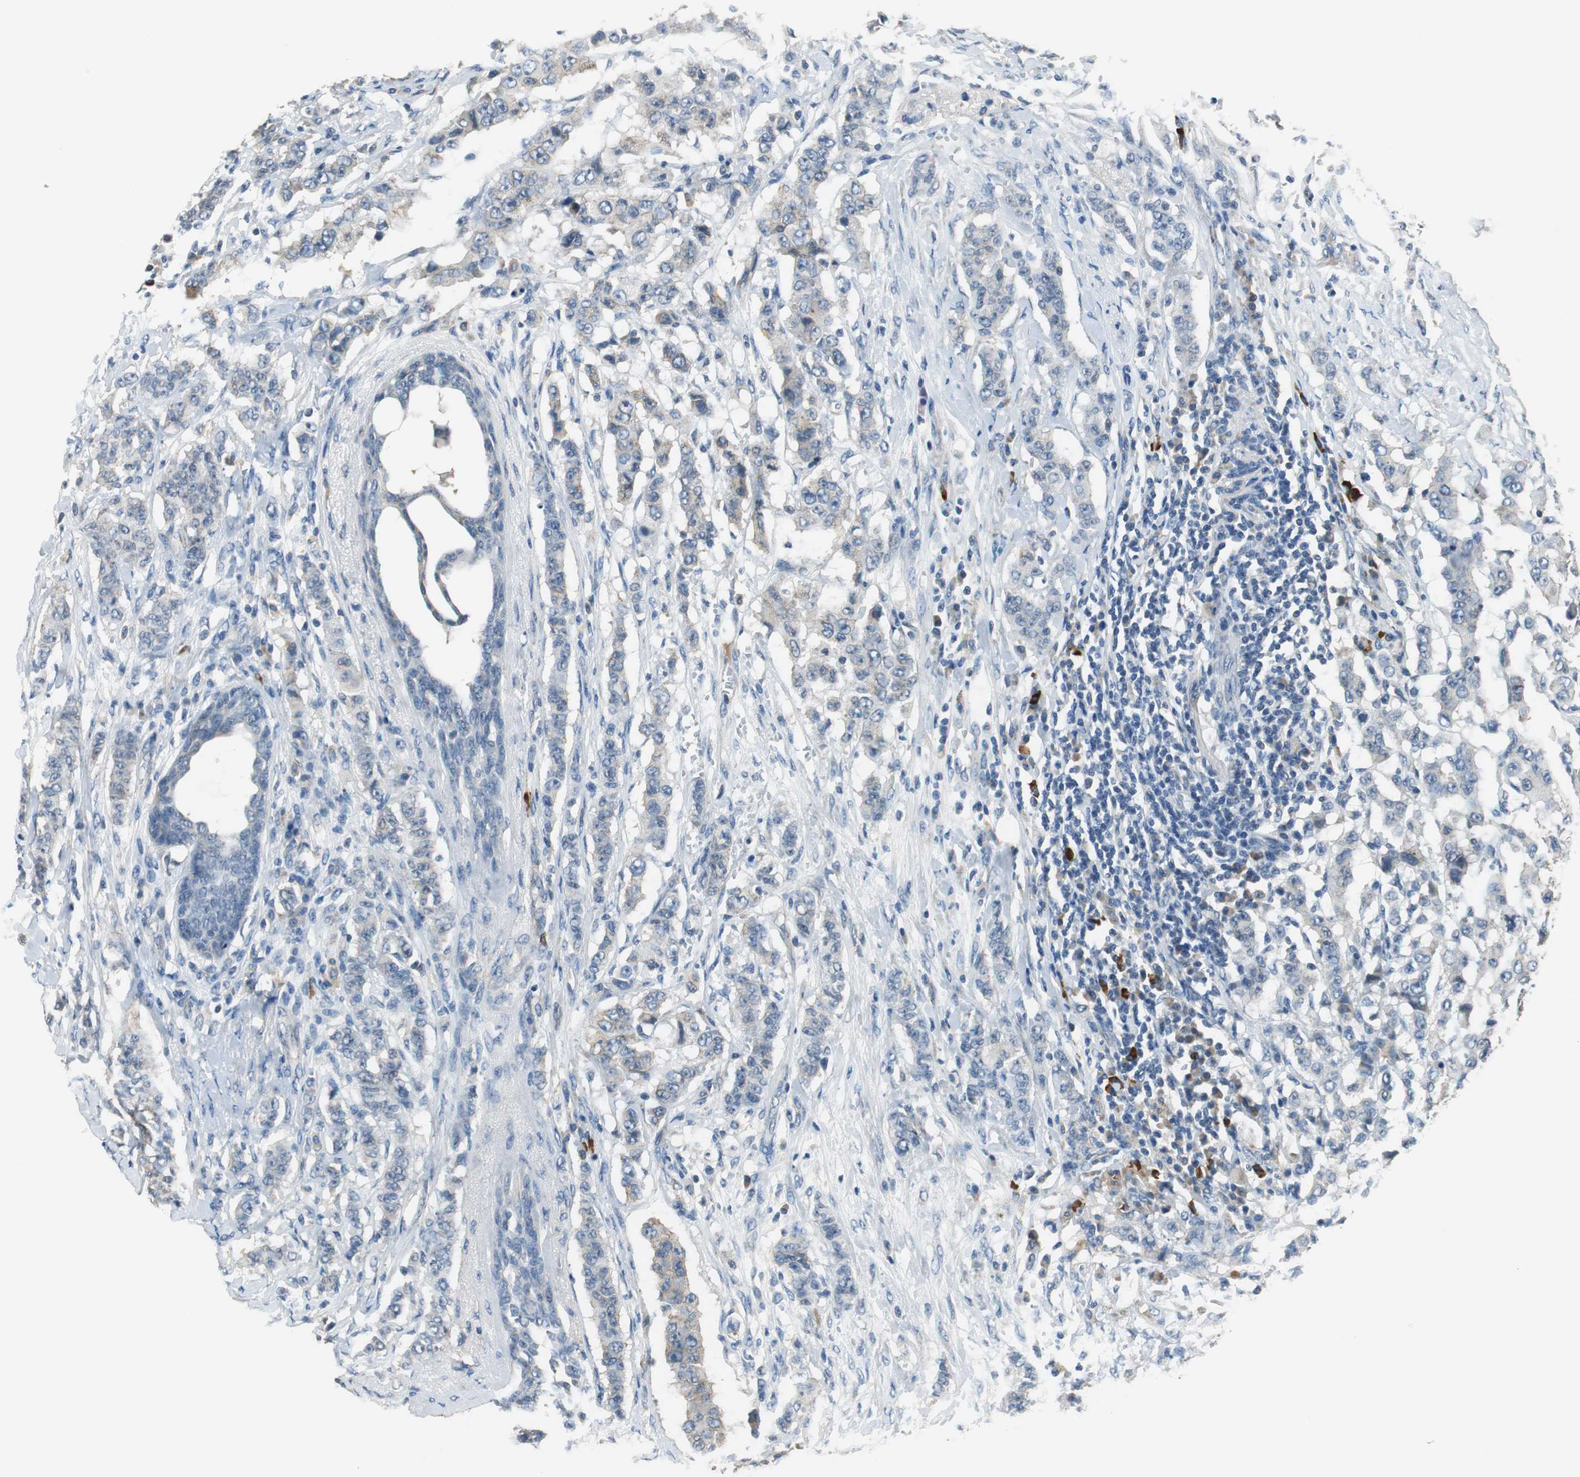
{"staining": {"intensity": "weak", "quantity": "<25%", "location": "cytoplasmic/membranous"}, "tissue": "breast cancer", "cell_type": "Tumor cells", "image_type": "cancer", "snomed": [{"axis": "morphology", "description": "Duct carcinoma"}, {"axis": "topography", "description": "Breast"}], "caption": "This is an IHC photomicrograph of human breast cancer. There is no positivity in tumor cells.", "gene": "MTIF2", "patient": {"sex": "female", "age": 40}}